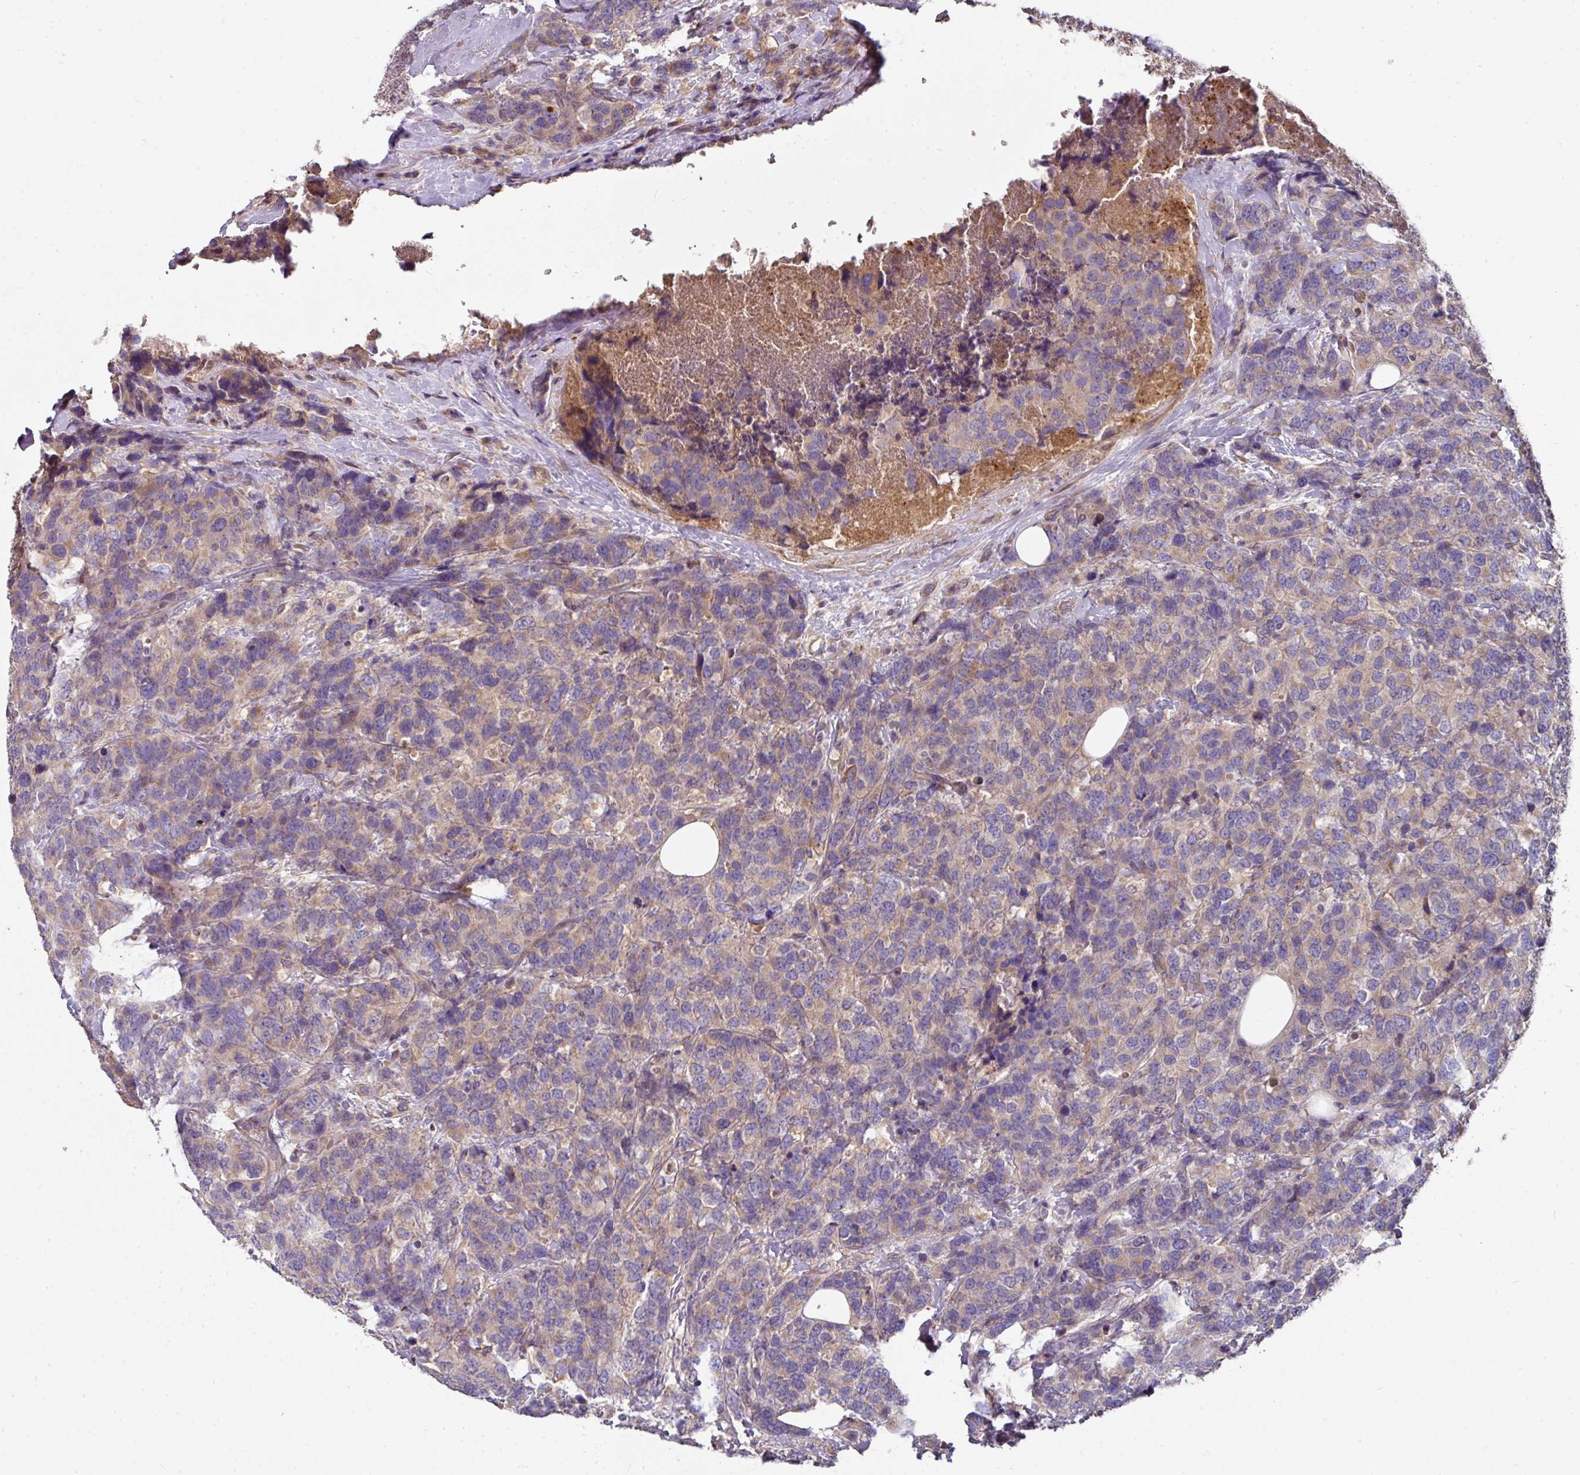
{"staining": {"intensity": "weak", "quantity": "<25%", "location": "cytoplasmic/membranous"}, "tissue": "breast cancer", "cell_type": "Tumor cells", "image_type": "cancer", "snomed": [{"axis": "morphology", "description": "Lobular carcinoma"}, {"axis": "topography", "description": "Breast"}], "caption": "High magnification brightfield microscopy of lobular carcinoma (breast) stained with DAB (brown) and counterstained with hematoxylin (blue): tumor cells show no significant staining.", "gene": "C4orf48", "patient": {"sex": "female", "age": 59}}